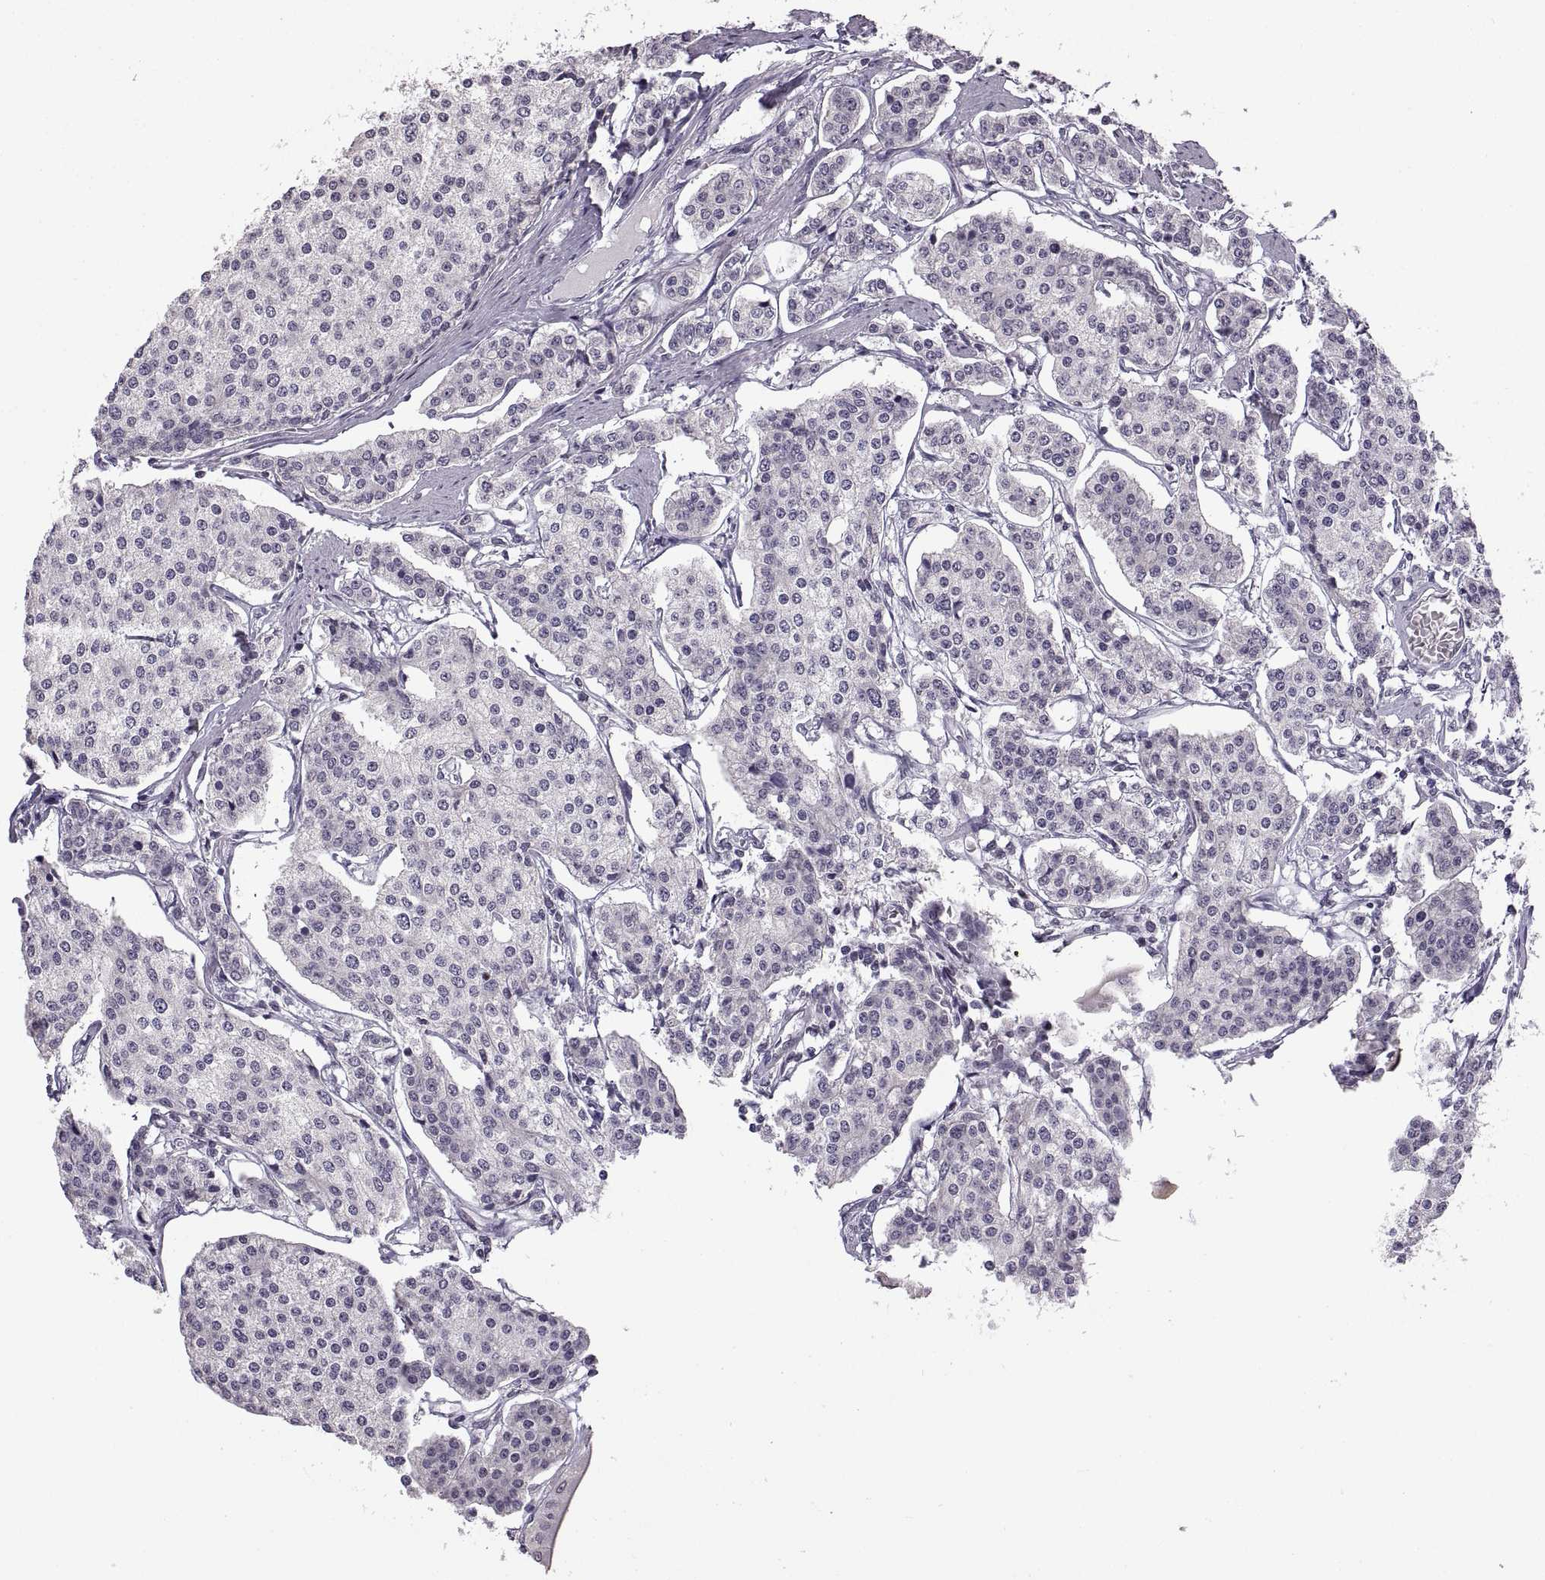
{"staining": {"intensity": "negative", "quantity": "none", "location": "none"}, "tissue": "carcinoid", "cell_type": "Tumor cells", "image_type": "cancer", "snomed": [{"axis": "morphology", "description": "Carcinoid, malignant, NOS"}, {"axis": "topography", "description": "Small intestine"}], "caption": "This histopathology image is of malignant carcinoid stained with immunohistochemistry (IHC) to label a protein in brown with the nuclei are counter-stained blue. There is no staining in tumor cells.", "gene": "NEK2", "patient": {"sex": "female", "age": 65}}